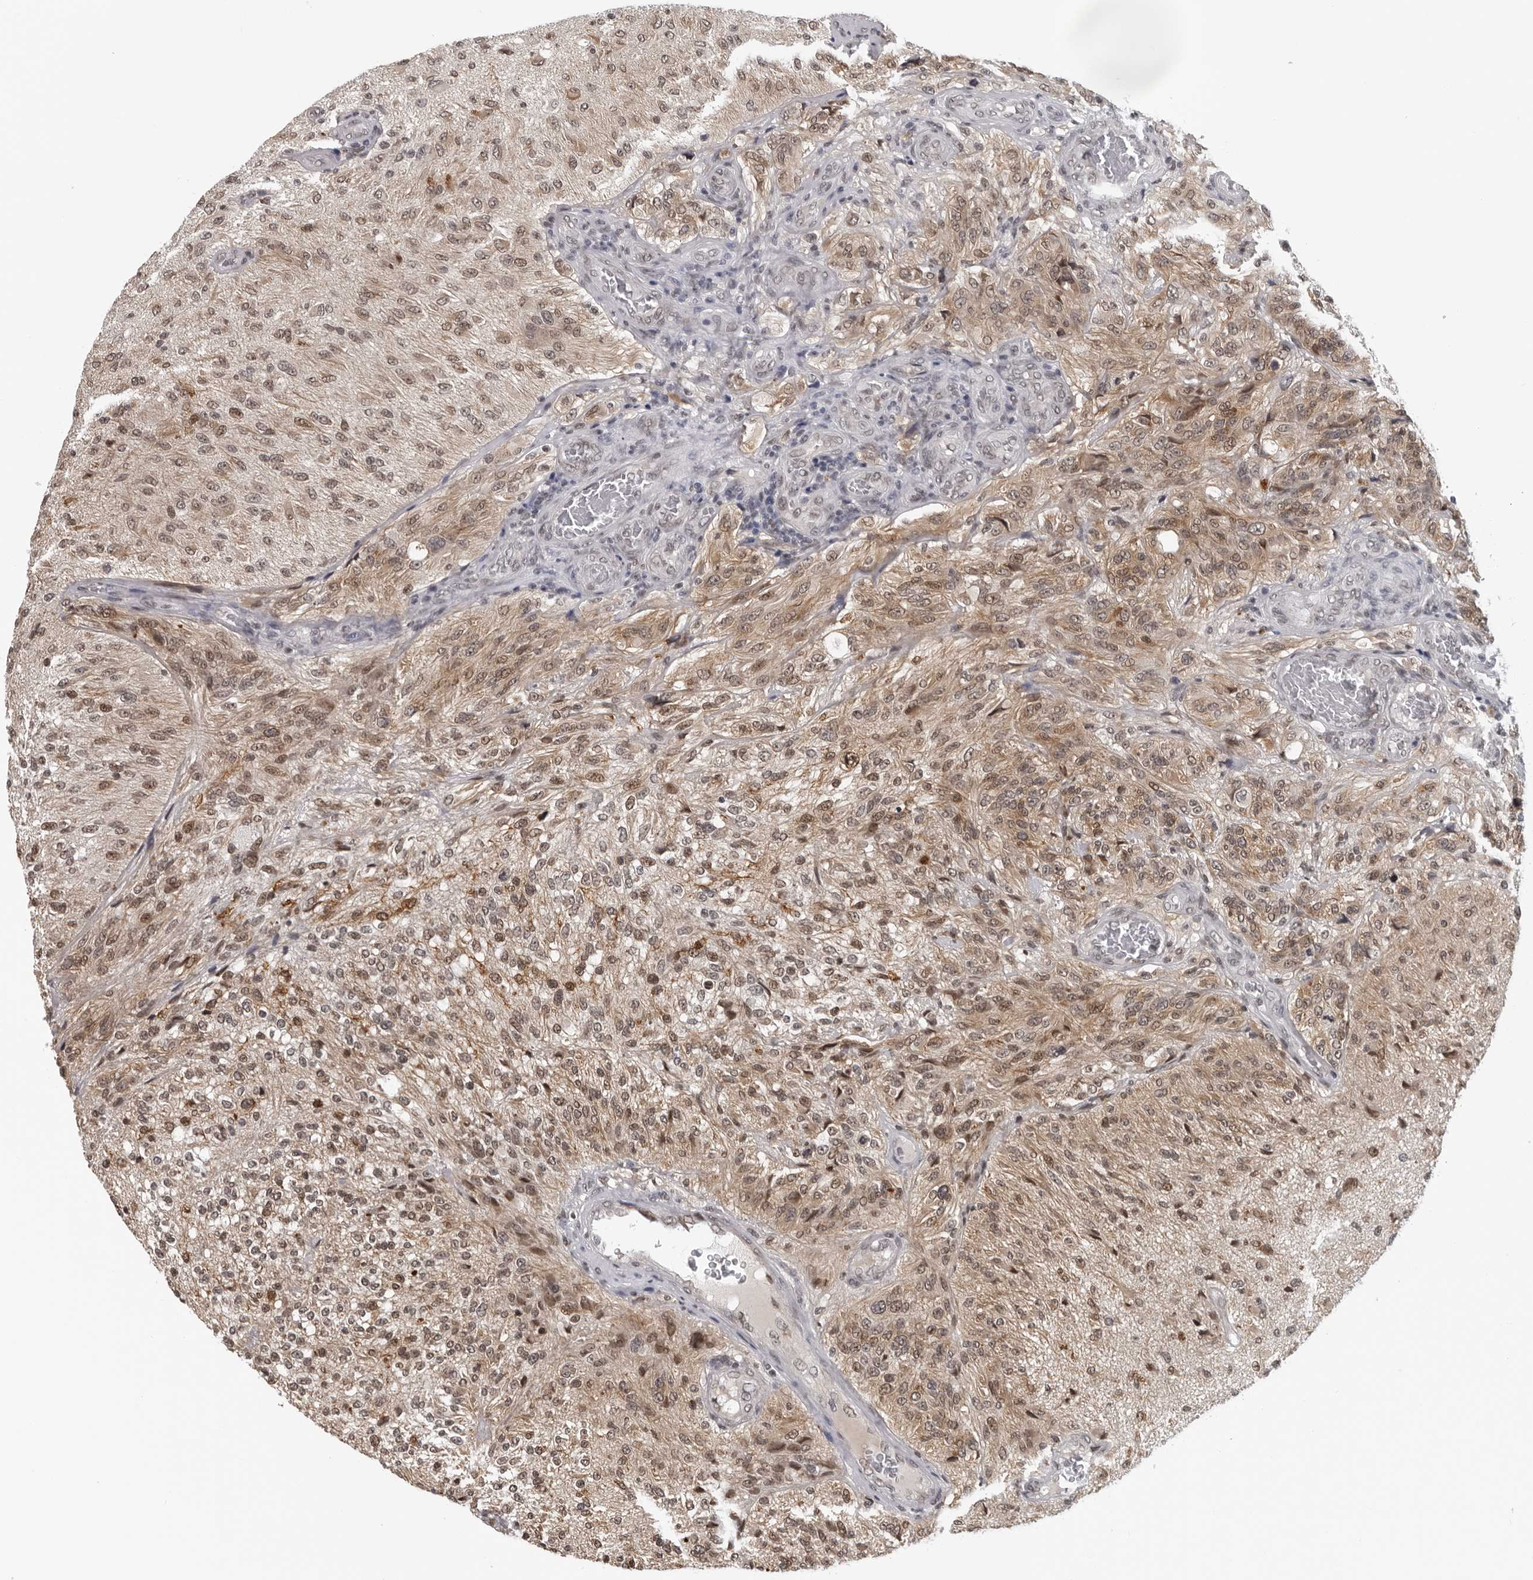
{"staining": {"intensity": "moderate", "quantity": "25%-75%", "location": "cytoplasmic/membranous,nuclear"}, "tissue": "glioma", "cell_type": "Tumor cells", "image_type": "cancer", "snomed": [{"axis": "morphology", "description": "Normal tissue, NOS"}, {"axis": "morphology", "description": "Glioma, malignant, High grade"}, {"axis": "topography", "description": "Cerebral cortex"}], "caption": "A high-resolution histopathology image shows IHC staining of glioma, which exhibits moderate cytoplasmic/membranous and nuclear positivity in about 25%-75% of tumor cells.", "gene": "MAF", "patient": {"sex": "male", "age": 77}}